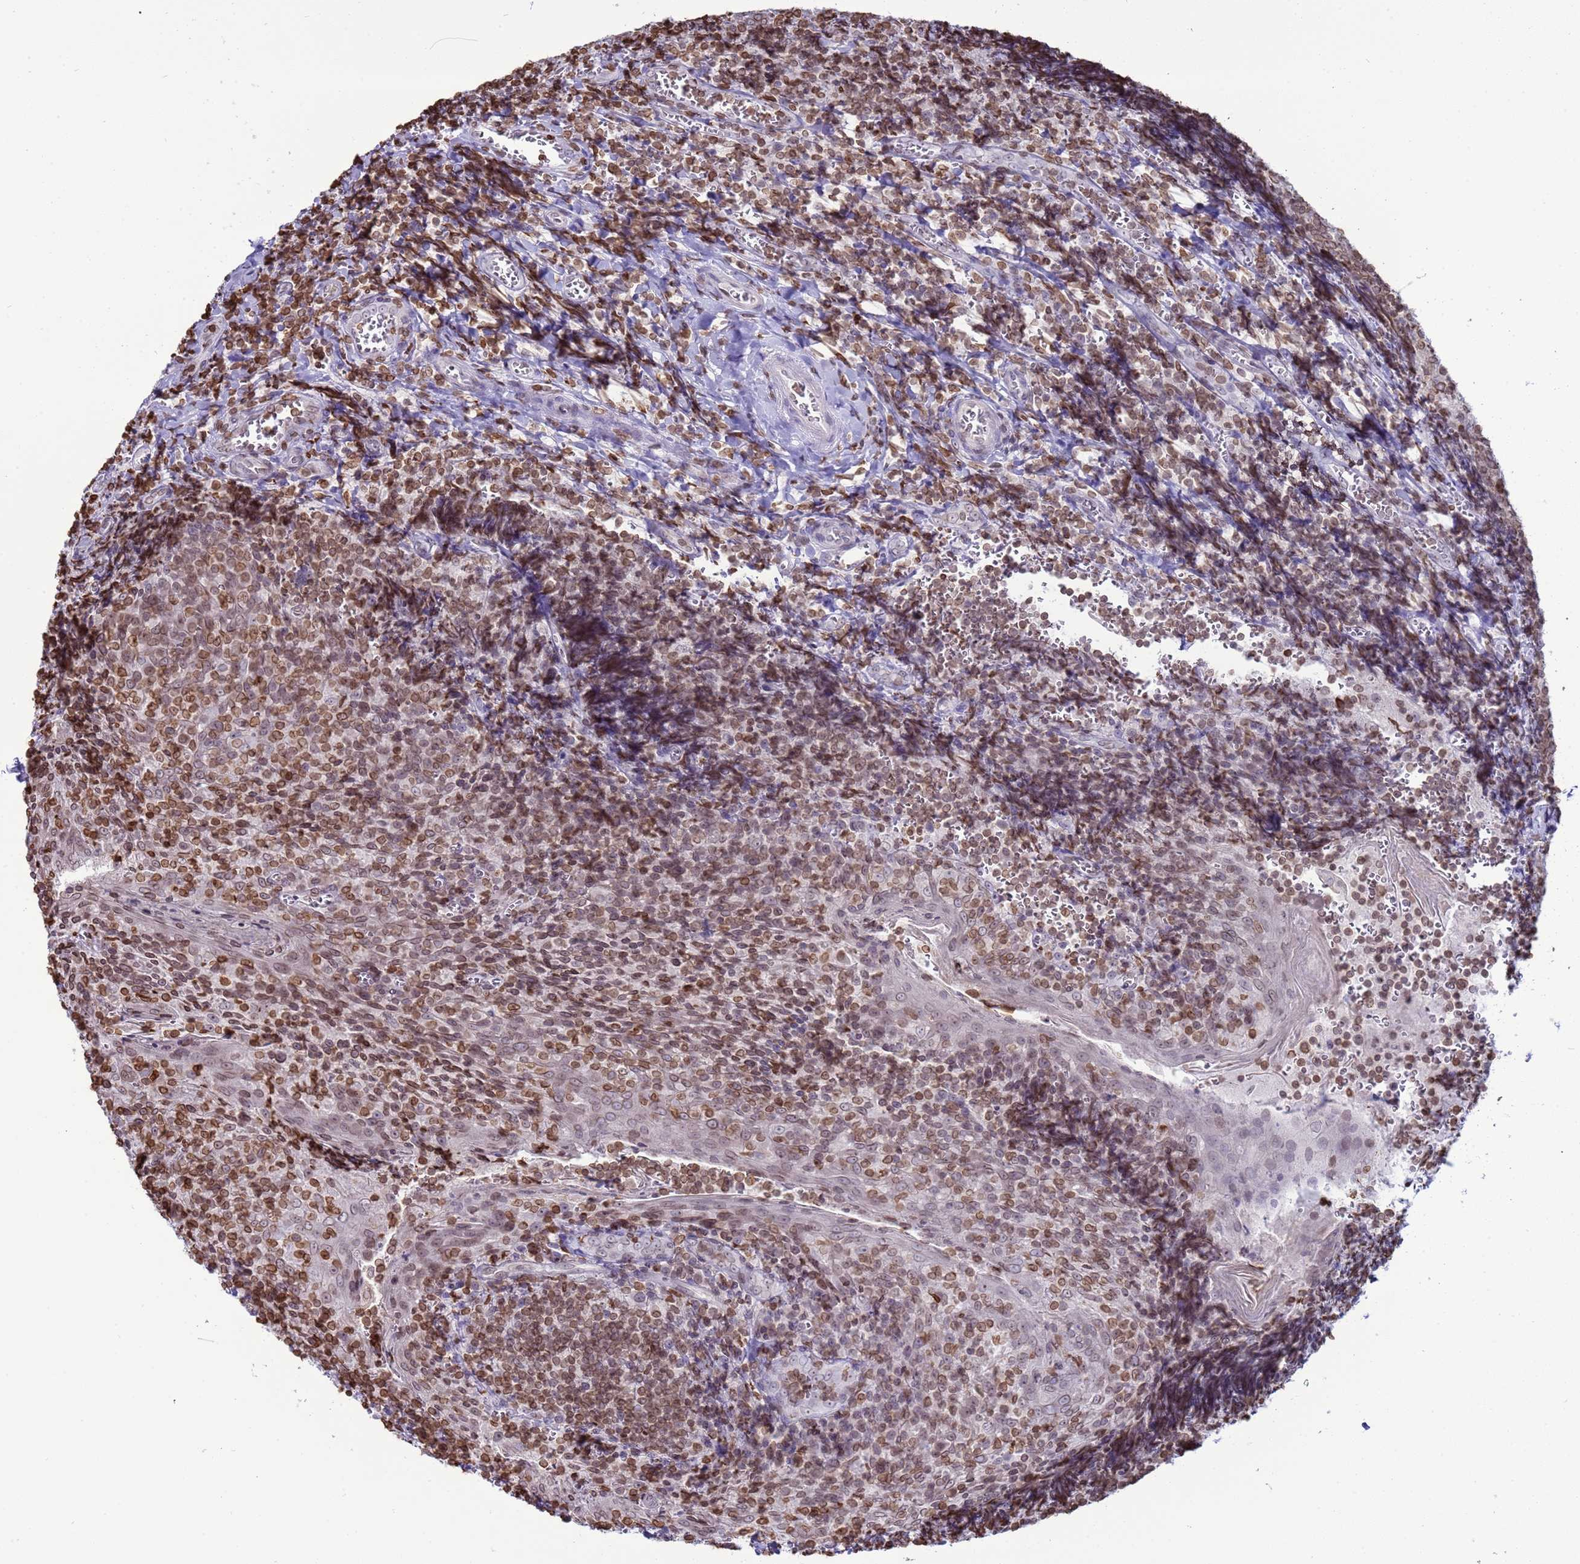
{"staining": {"intensity": "moderate", "quantity": ">75%", "location": "cytoplasmic/membranous,nuclear"}, "tissue": "tonsil", "cell_type": "Germinal center cells", "image_type": "normal", "snomed": [{"axis": "morphology", "description": "Normal tissue, NOS"}, {"axis": "topography", "description": "Tonsil"}], "caption": "This histopathology image exhibits immunohistochemistry (IHC) staining of benign human tonsil, with medium moderate cytoplasmic/membranous,nuclear positivity in about >75% of germinal center cells.", "gene": "DHX37", "patient": {"sex": "male", "age": 27}}